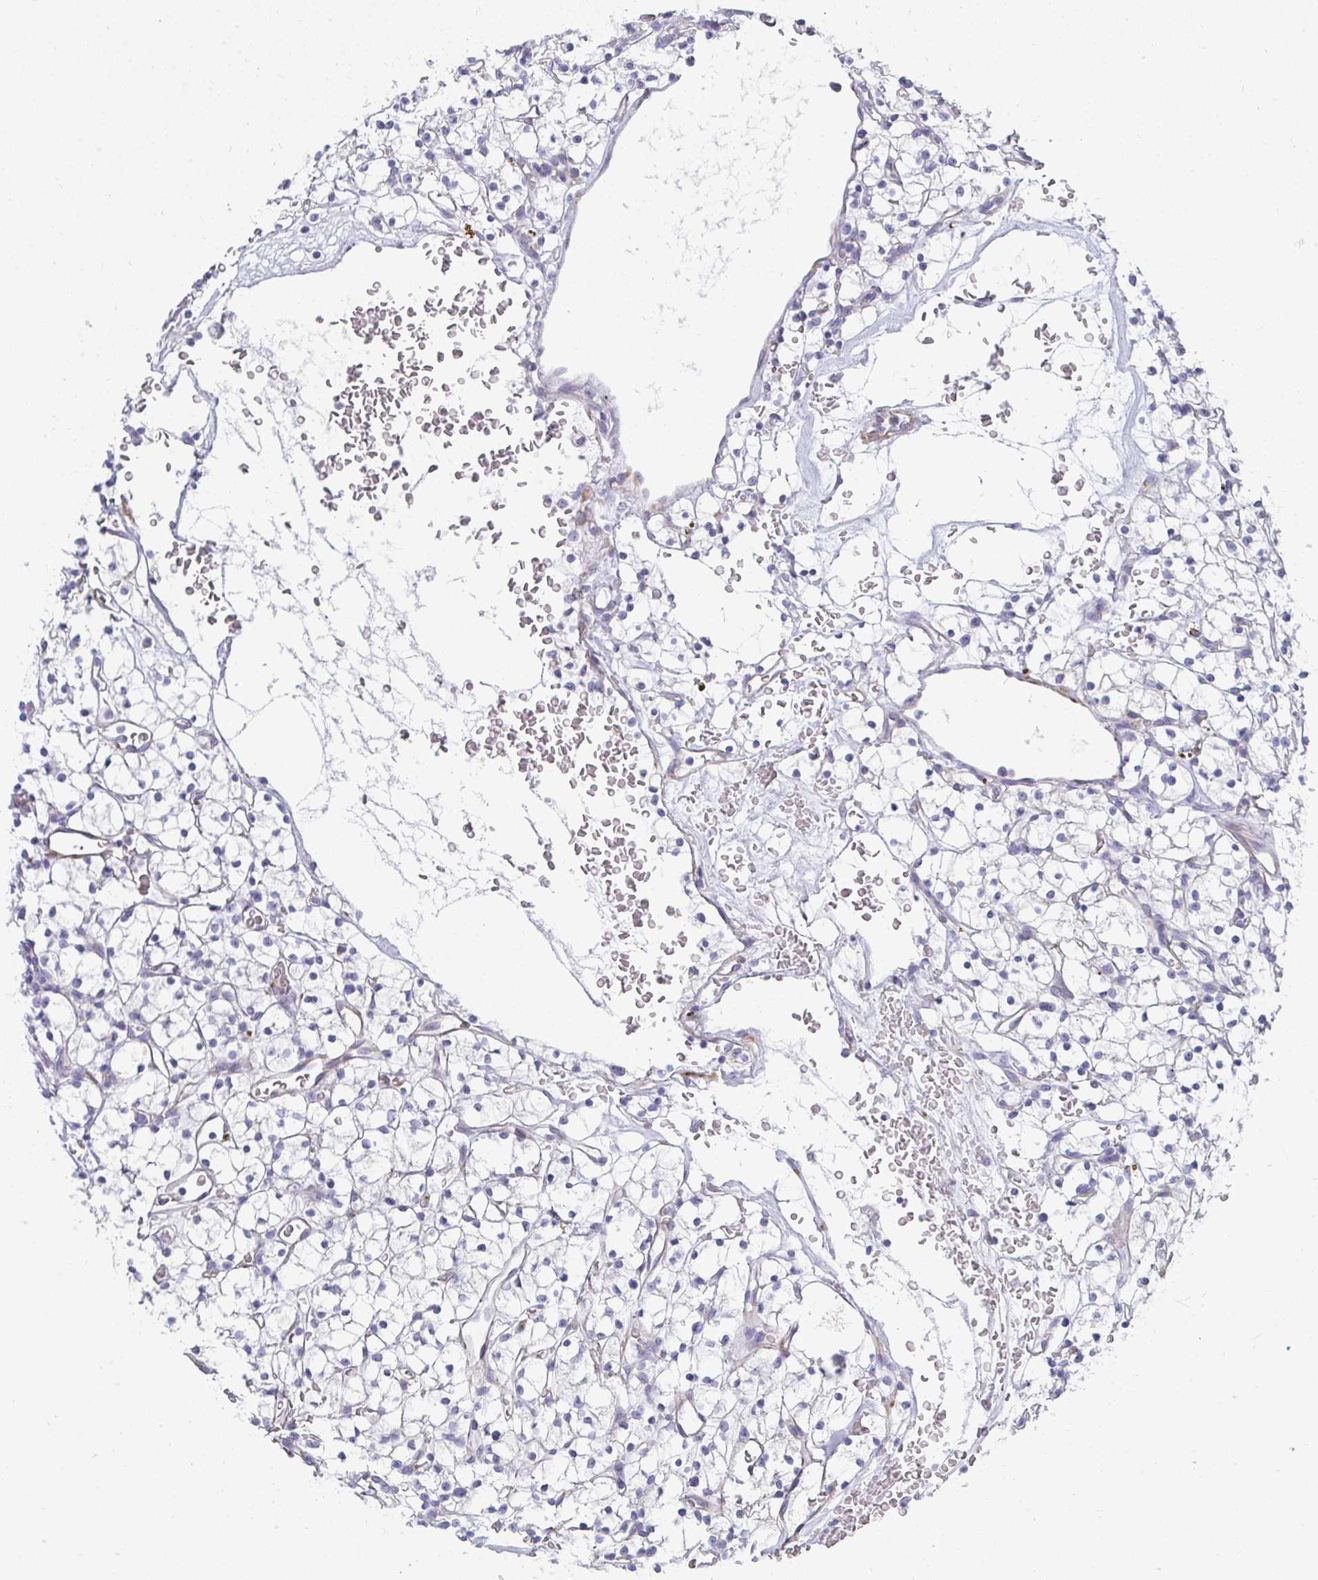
{"staining": {"intensity": "negative", "quantity": "none", "location": "none"}, "tissue": "renal cancer", "cell_type": "Tumor cells", "image_type": "cancer", "snomed": [{"axis": "morphology", "description": "Adenocarcinoma, NOS"}, {"axis": "topography", "description": "Kidney"}], "caption": "IHC histopathology image of human renal cancer stained for a protein (brown), which shows no expression in tumor cells.", "gene": "SHROOM1", "patient": {"sex": "female", "age": 64}}